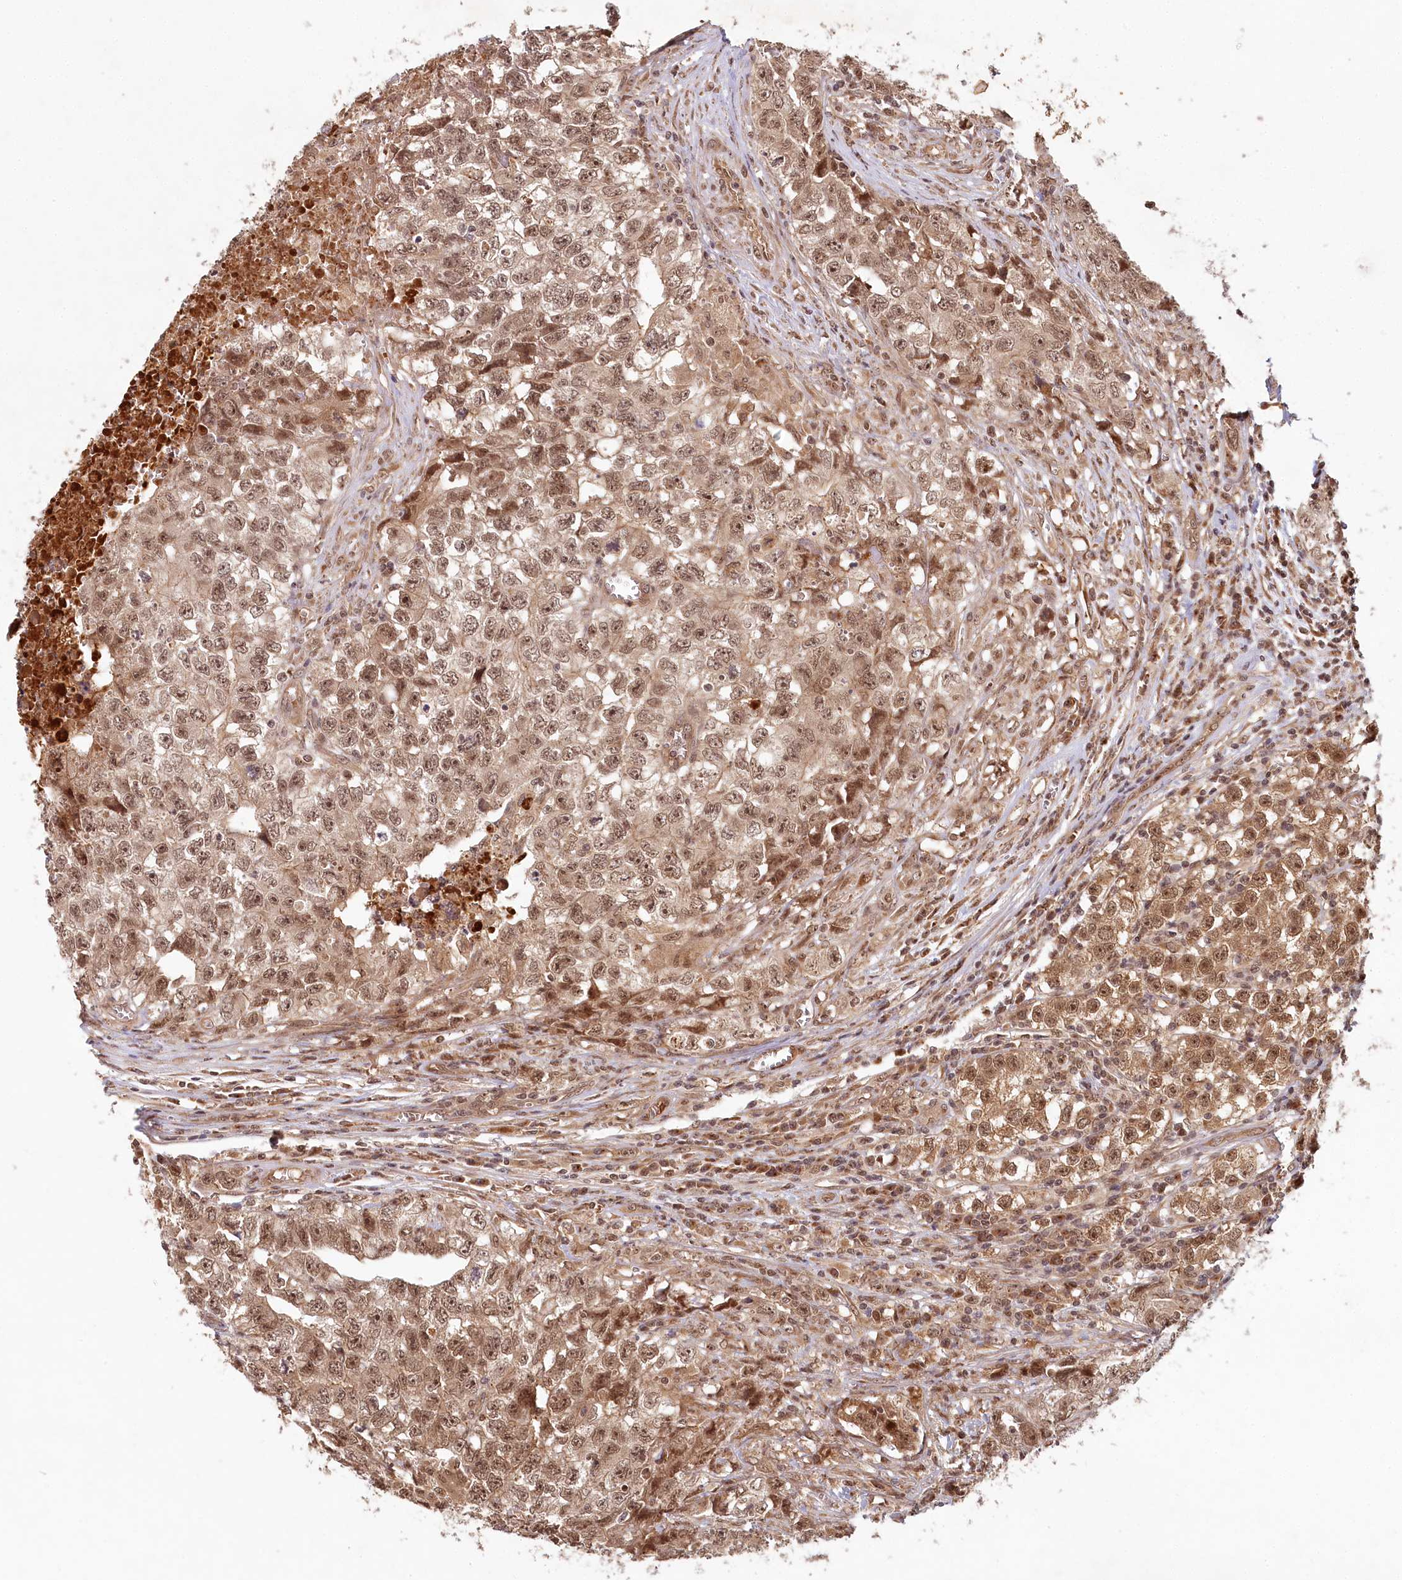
{"staining": {"intensity": "moderate", "quantity": ">75%", "location": "nuclear"}, "tissue": "testis cancer", "cell_type": "Tumor cells", "image_type": "cancer", "snomed": [{"axis": "morphology", "description": "Seminoma, NOS"}, {"axis": "morphology", "description": "Carcinoma, Embryonal, NOS"}, {"axis": "topography", "description": "Testis"}], "caption": "High-power microscopy captured an IHC image of seminoma (testis), revealing moderate nuclear staining in about >75% of tumor cells. Immunohistochemistry (ihc) stains the protein in brown and the nuclei are stained blue.", "gene": "WAPL", "patient": {"sex": "male", "age": 43}}